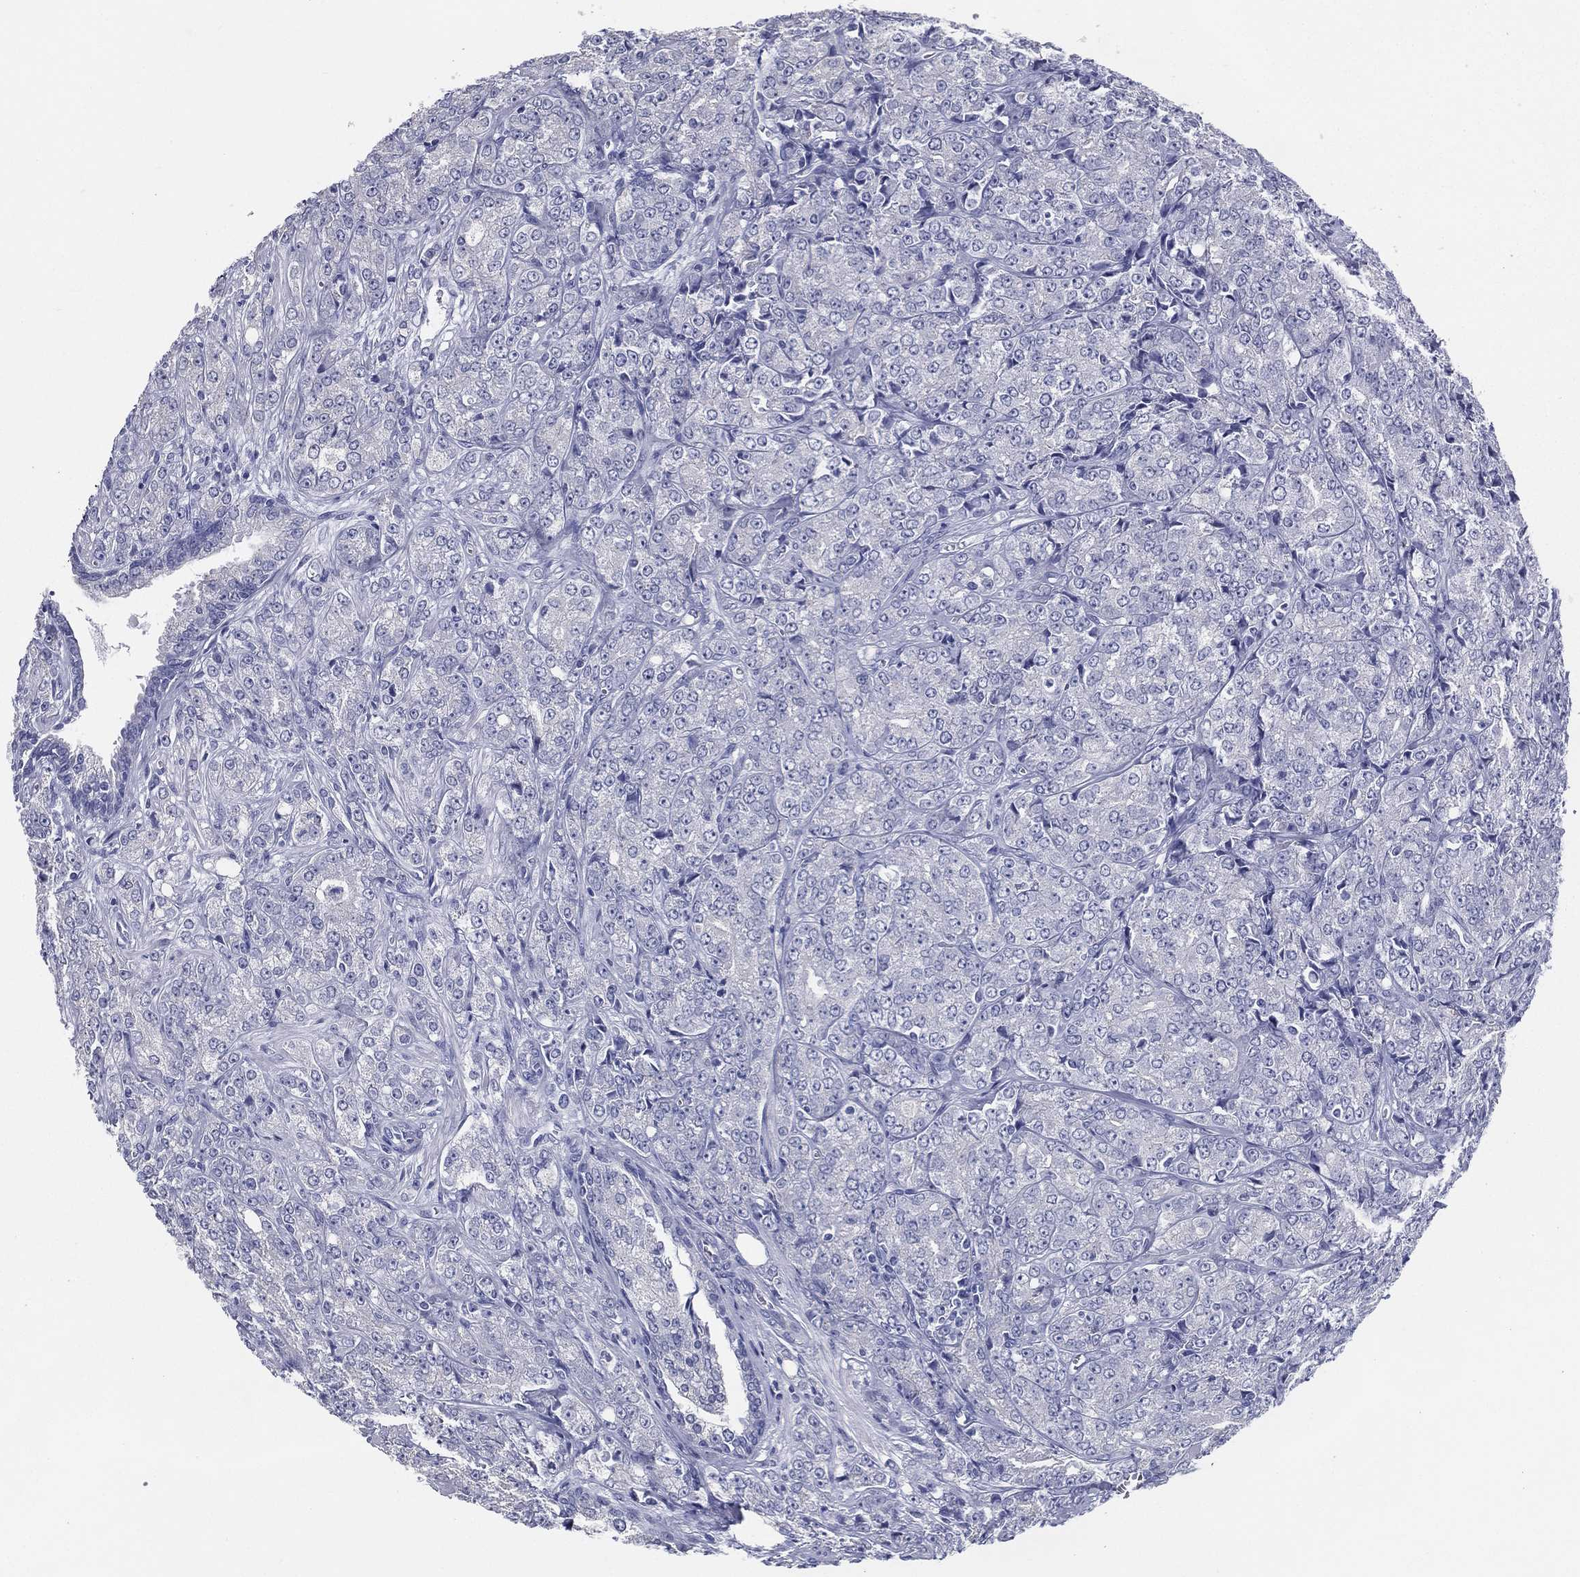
{"staining": {"intensity": "negative", "quantity": "none", "location": "none"}, "tissue": "prostate cancer", "cell_type": "Tumor cells", "image_type": "cancer", "snomed": [{"axis": "morphology", "description": "Adenocarcinoma, NOS"}, {"axis": "topography", "description": "Prostate and seminal vesicle, NOS"}, {"axis": "topography", "description": "Prostate"}], "caption": "Image shows no protein positivity in tumor cells of prostate adenocarcinoma tissue.", "gene": "RSPH4A", "patient": {"sex": "male", "age": 68}}